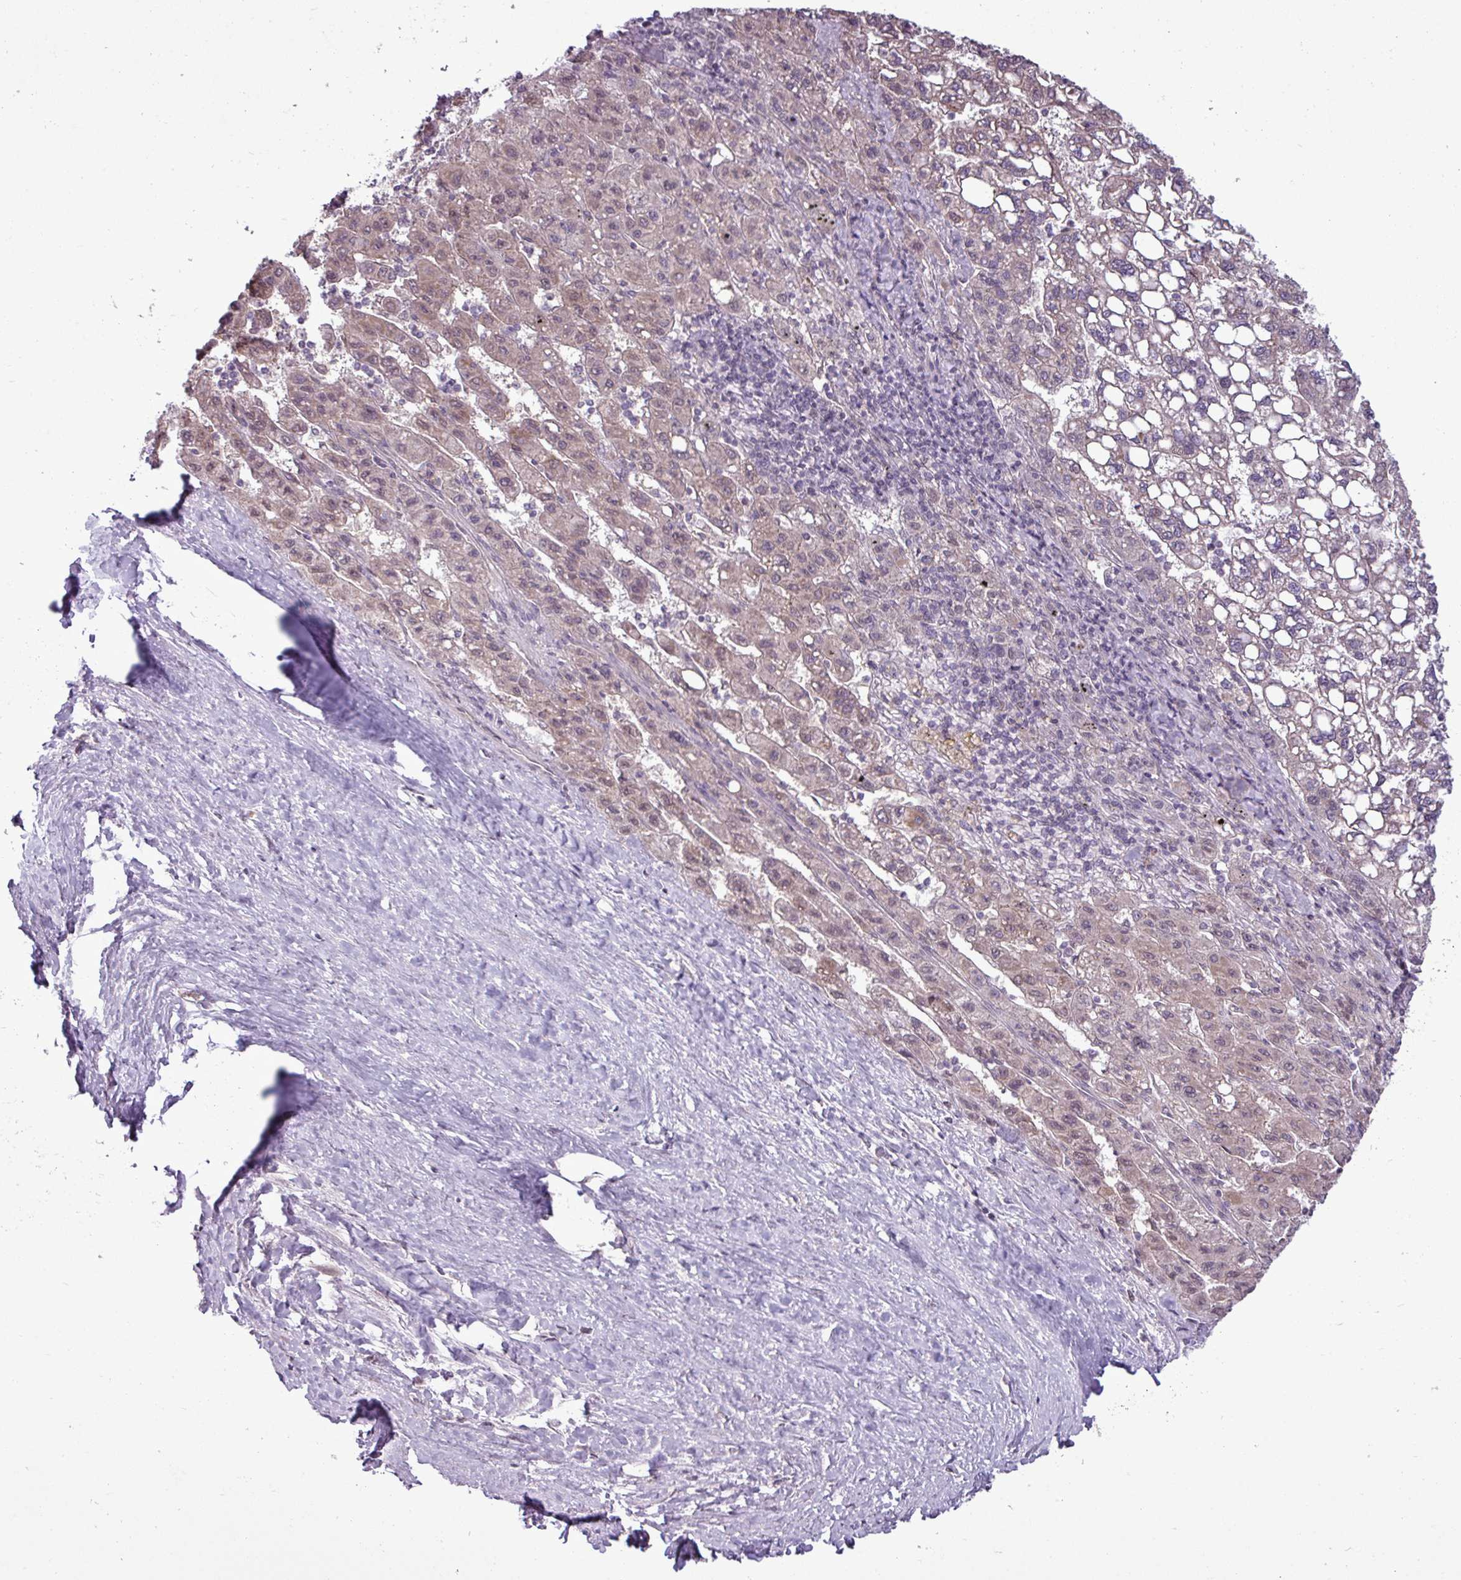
{"staining": {"intensity": "weak", "quantity": "<25%", "location": "cytoplasmic/membranous,nuclear"}, "tissue": "liver cancer", "cell_type": "Tumor cells", "image_type": "cancer", "snomed": [{"axis": "morphology", "description": "Carcinoma, Hepatocellular, NOS"}, {"axis": "topography", "description": "Liver"}], "caption": "This is a histopathology image of IHC staining of liver hepatocellular carcinoma, which shows no positivity in tumor cells.", "gene": "GPT2", "patient": {"sex": "female", "age": 82}}